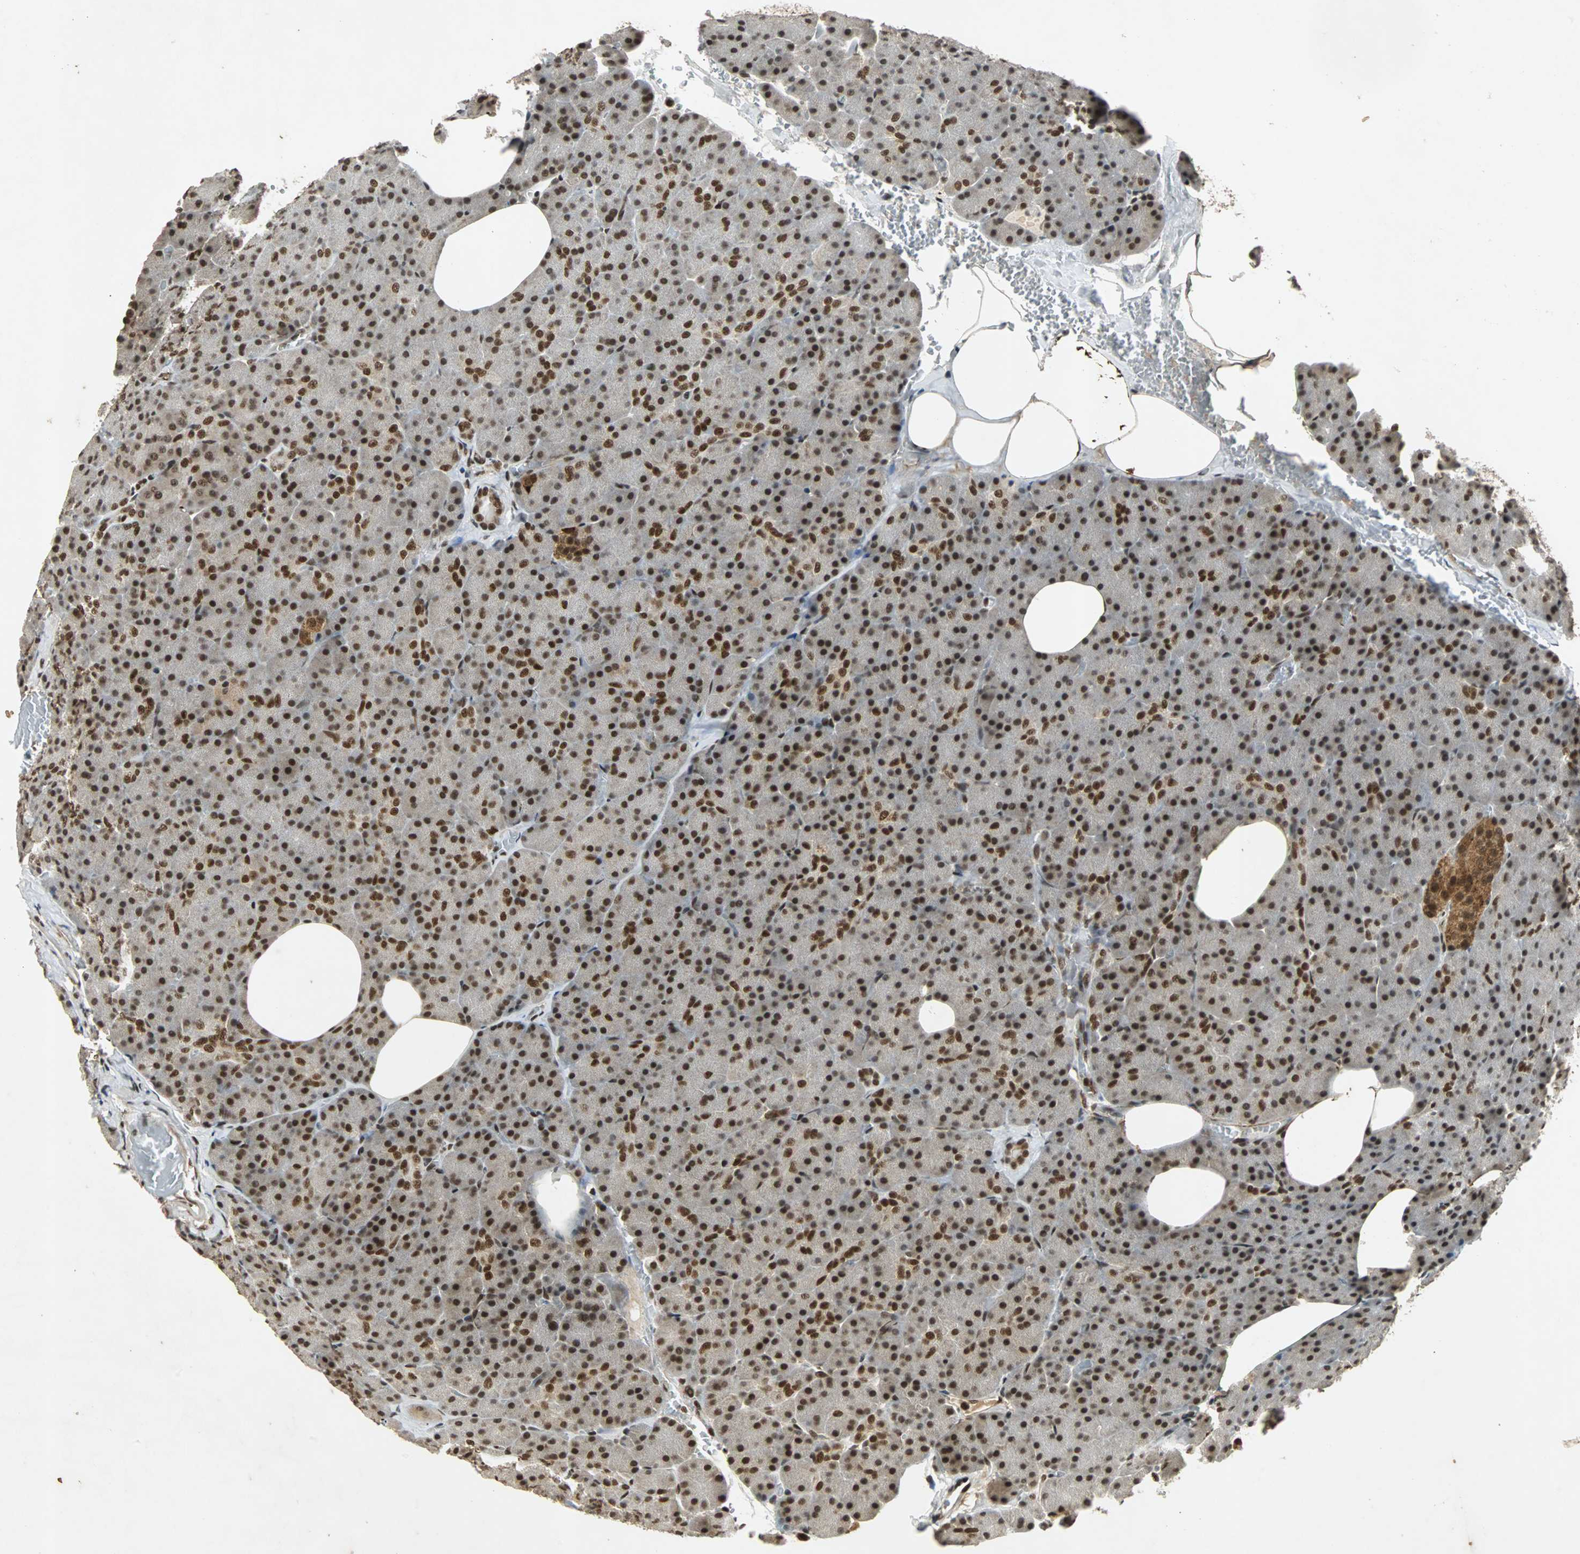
{"staining": {"intensity": "strong", "quantity": ">75%", "location": "nuclear"}, "tissue": "pancreas", "cell_type": "Exocrine glandular cells", "image_type": "normal", "snomed": [{"axis": "morphology", "description": "Normal tissue, NOS"}, {"axis": "topography", "description": "Pancreas"}], "caption": "High-power microscopy captured an immunohistochemistry (IHC) image of normal pancreas, revealing strong nuclear expression in approximately >75% of exocrine glandular cells.", "gene": "TAF5", "patient": {"sex": "female", "age": 35}}